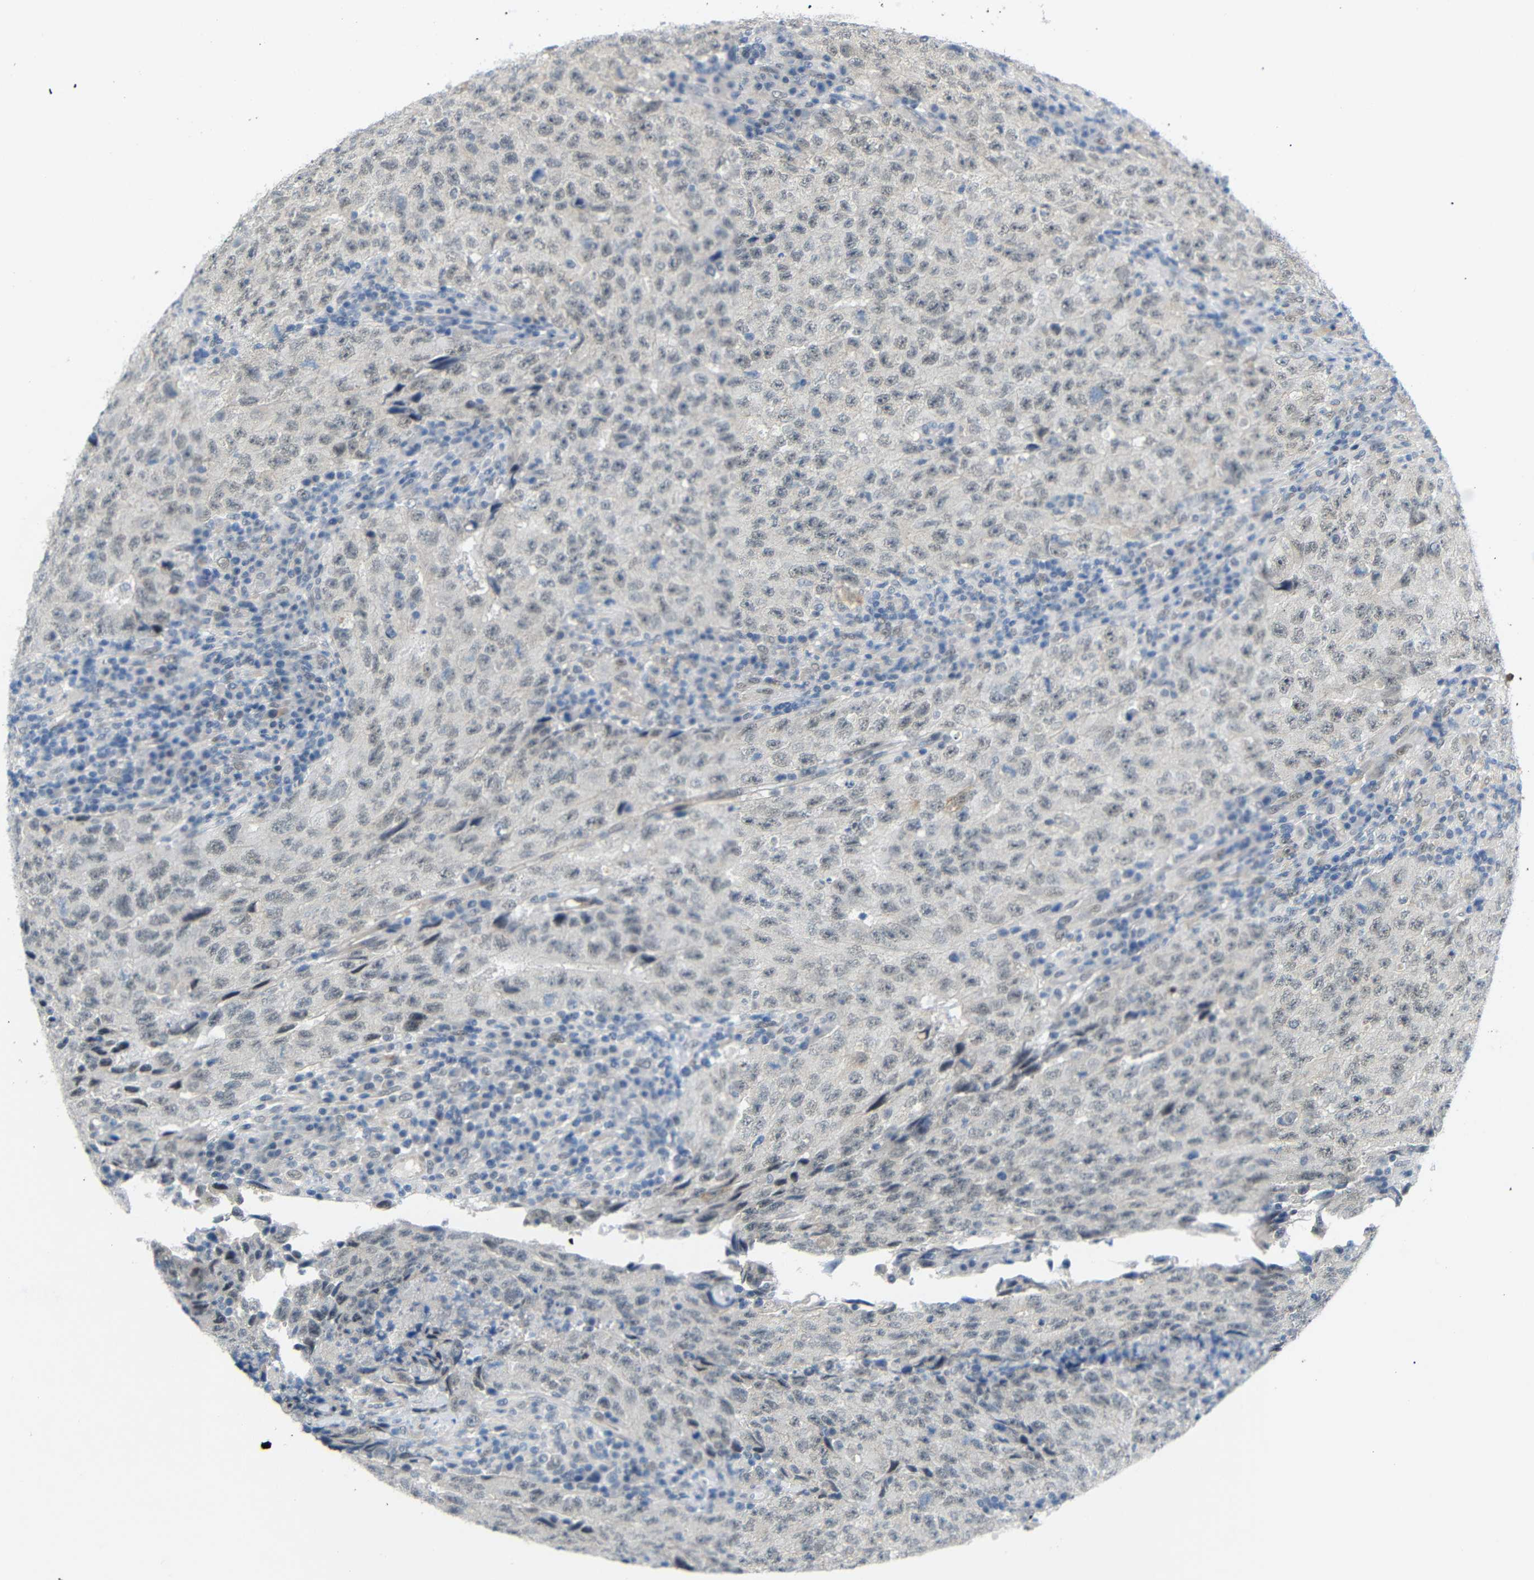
{"staining": {"intensity": "negative", "quantity": "none", "location": "none"}, "tissue": "testis cancer", "cell_type": "Tumor cells", "image_type": "cancer", "snomed": [{"axis": "morphology", "description": "Necrosis, NOS"}, {"axis": "morphology", "description": "Carcinoma, Embryonal, NOS"}, {"axis": "topography", "description": "Testis"}], "caption": "This histopathology image is of testis embryonal carcinoma stained with IHC to label a protein in brown with the nuclei are counter-stained blue. There is no expression in tumor cells.", "gene": "GPR158", "patient": {"sex": "male", "age": 19}}